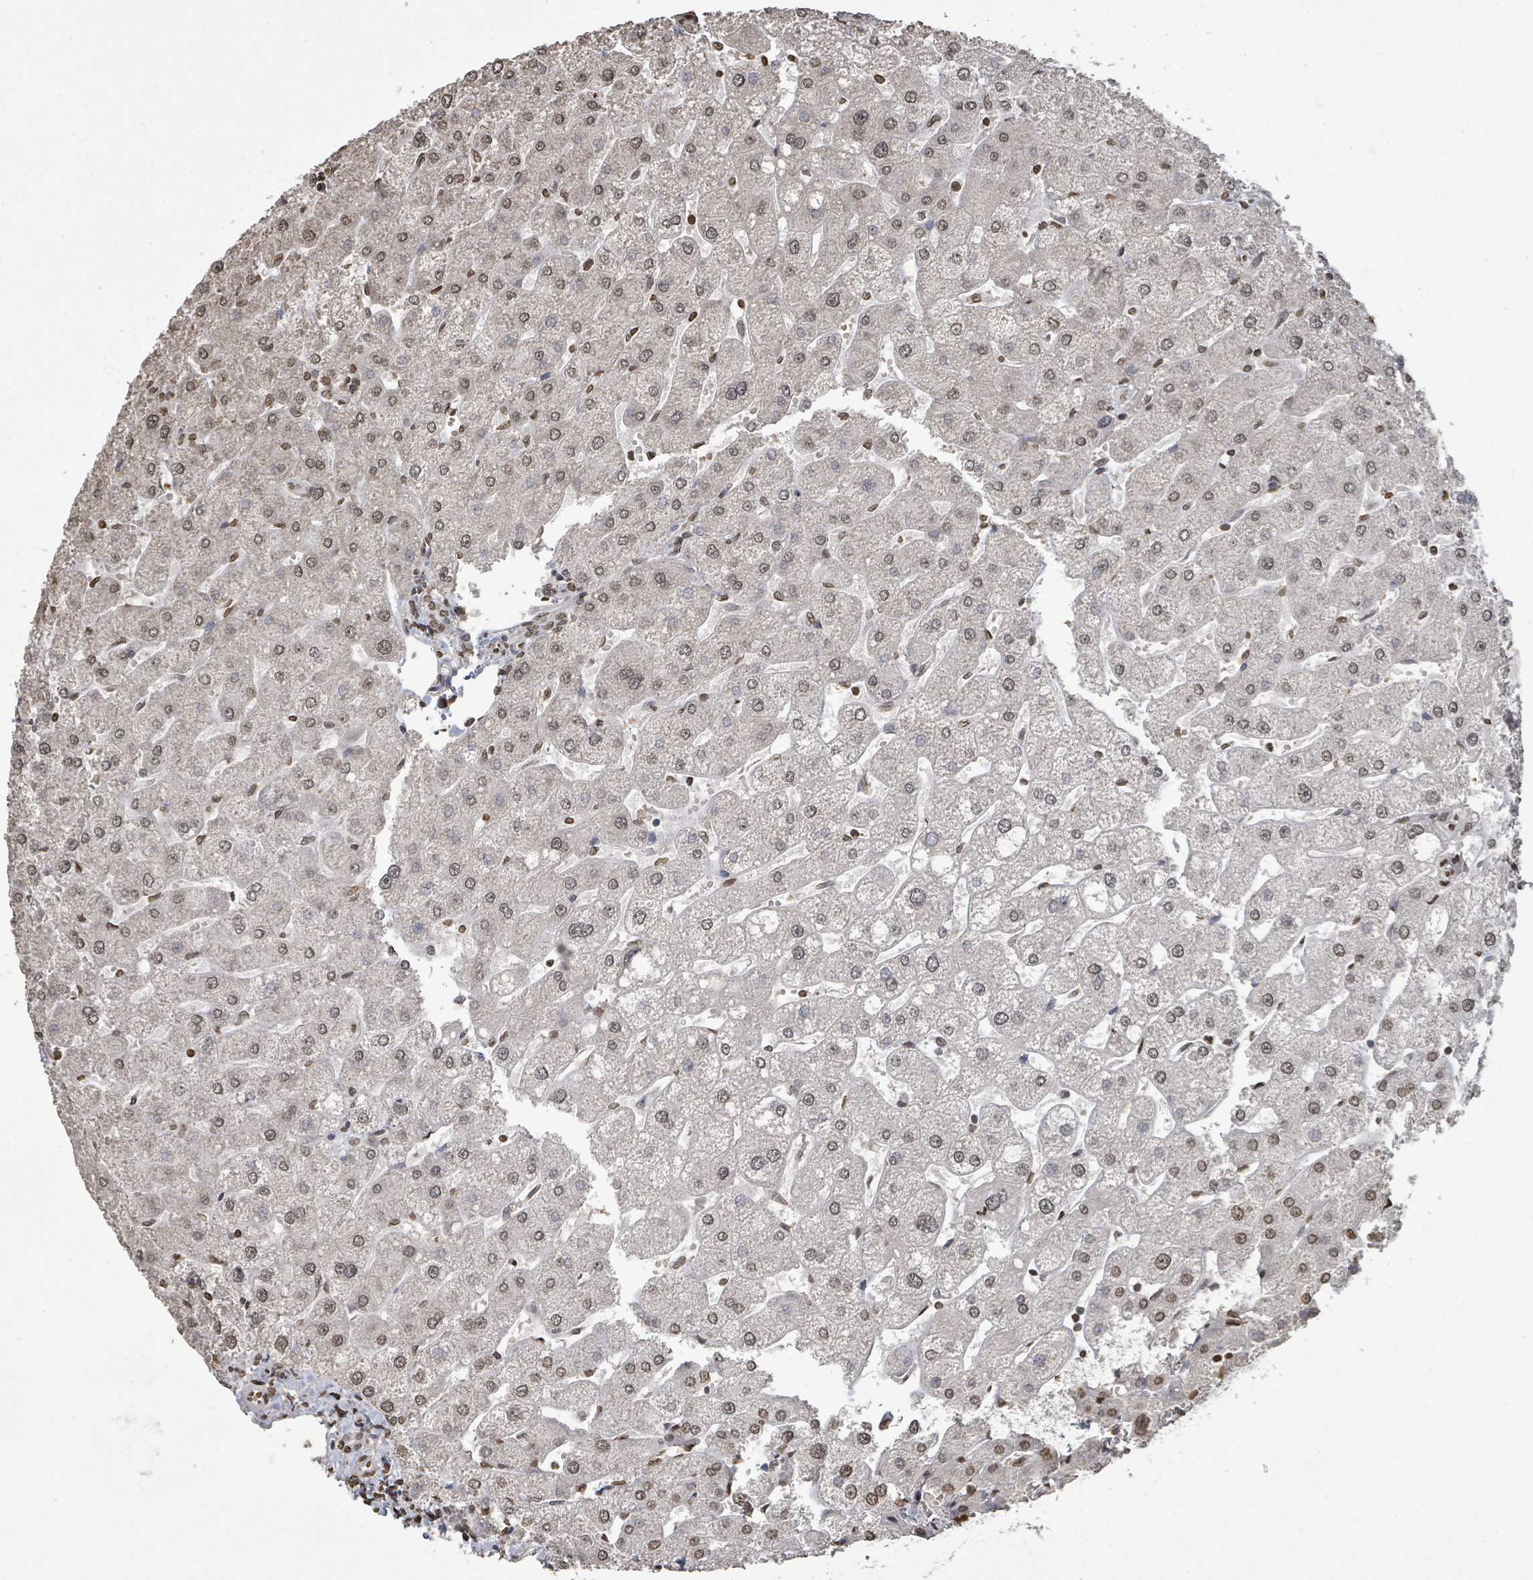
{"staining": {"intensity": "moderate", "quantity": ">75%", "location": "nuclear"}, "tissue": "liver", "cell_type": "Cholangiocytes", "image_type": "normal", "snomed": [{"axis": "morphology", "description": "Normal tissue, NOS"}, {"axis": "topography", "description": "Liver"}], "caption": "Immunohistochemistry (IHC) (DAB) staining of normal human liver displays moderate nuclear protein positivity in approximately >75% of cholangiocytes. (IHC, brightfield microscopy, high magnification).", "gene": "MRPS12", "patient": {"sex": "male", "age": 67}}